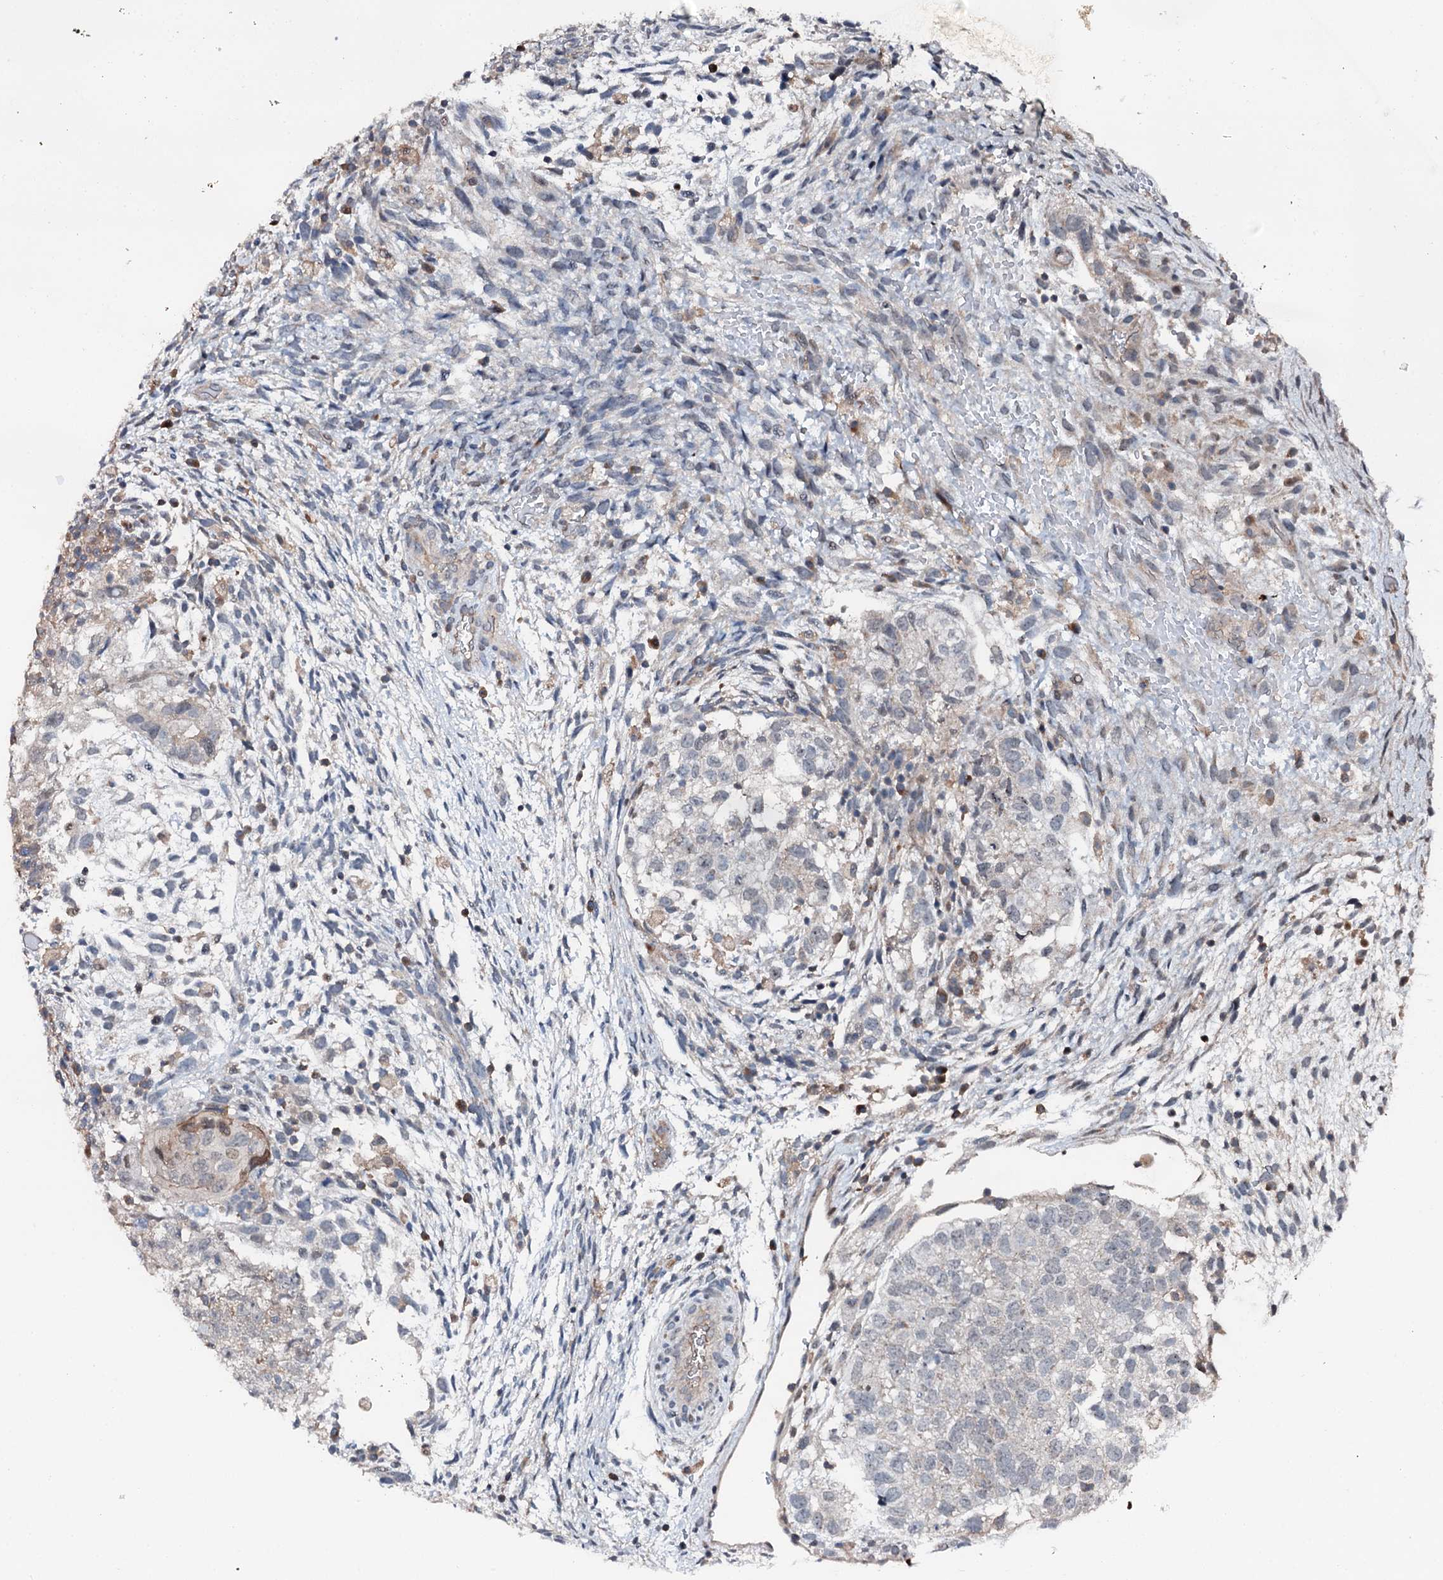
{"staining": {"intensity": "negative", "quantity": "none", "location": "none"}, "tissue": "testis cancer", "cell_type": "Tumor cells", "image_type": "cancer", "snomed": [{"axis": "morphology", "description": "Carcinoma, Embryonal, NOS"}, {"axis": "topography", "description": "Testis"}], "caption": "IHC image of human embryonal carcinoma (testis) stained for a protein (brown), which shows no staining in tumor cells.", "gene": "FLYWCH1", "patient": {"sex": "male", "age": 37}}